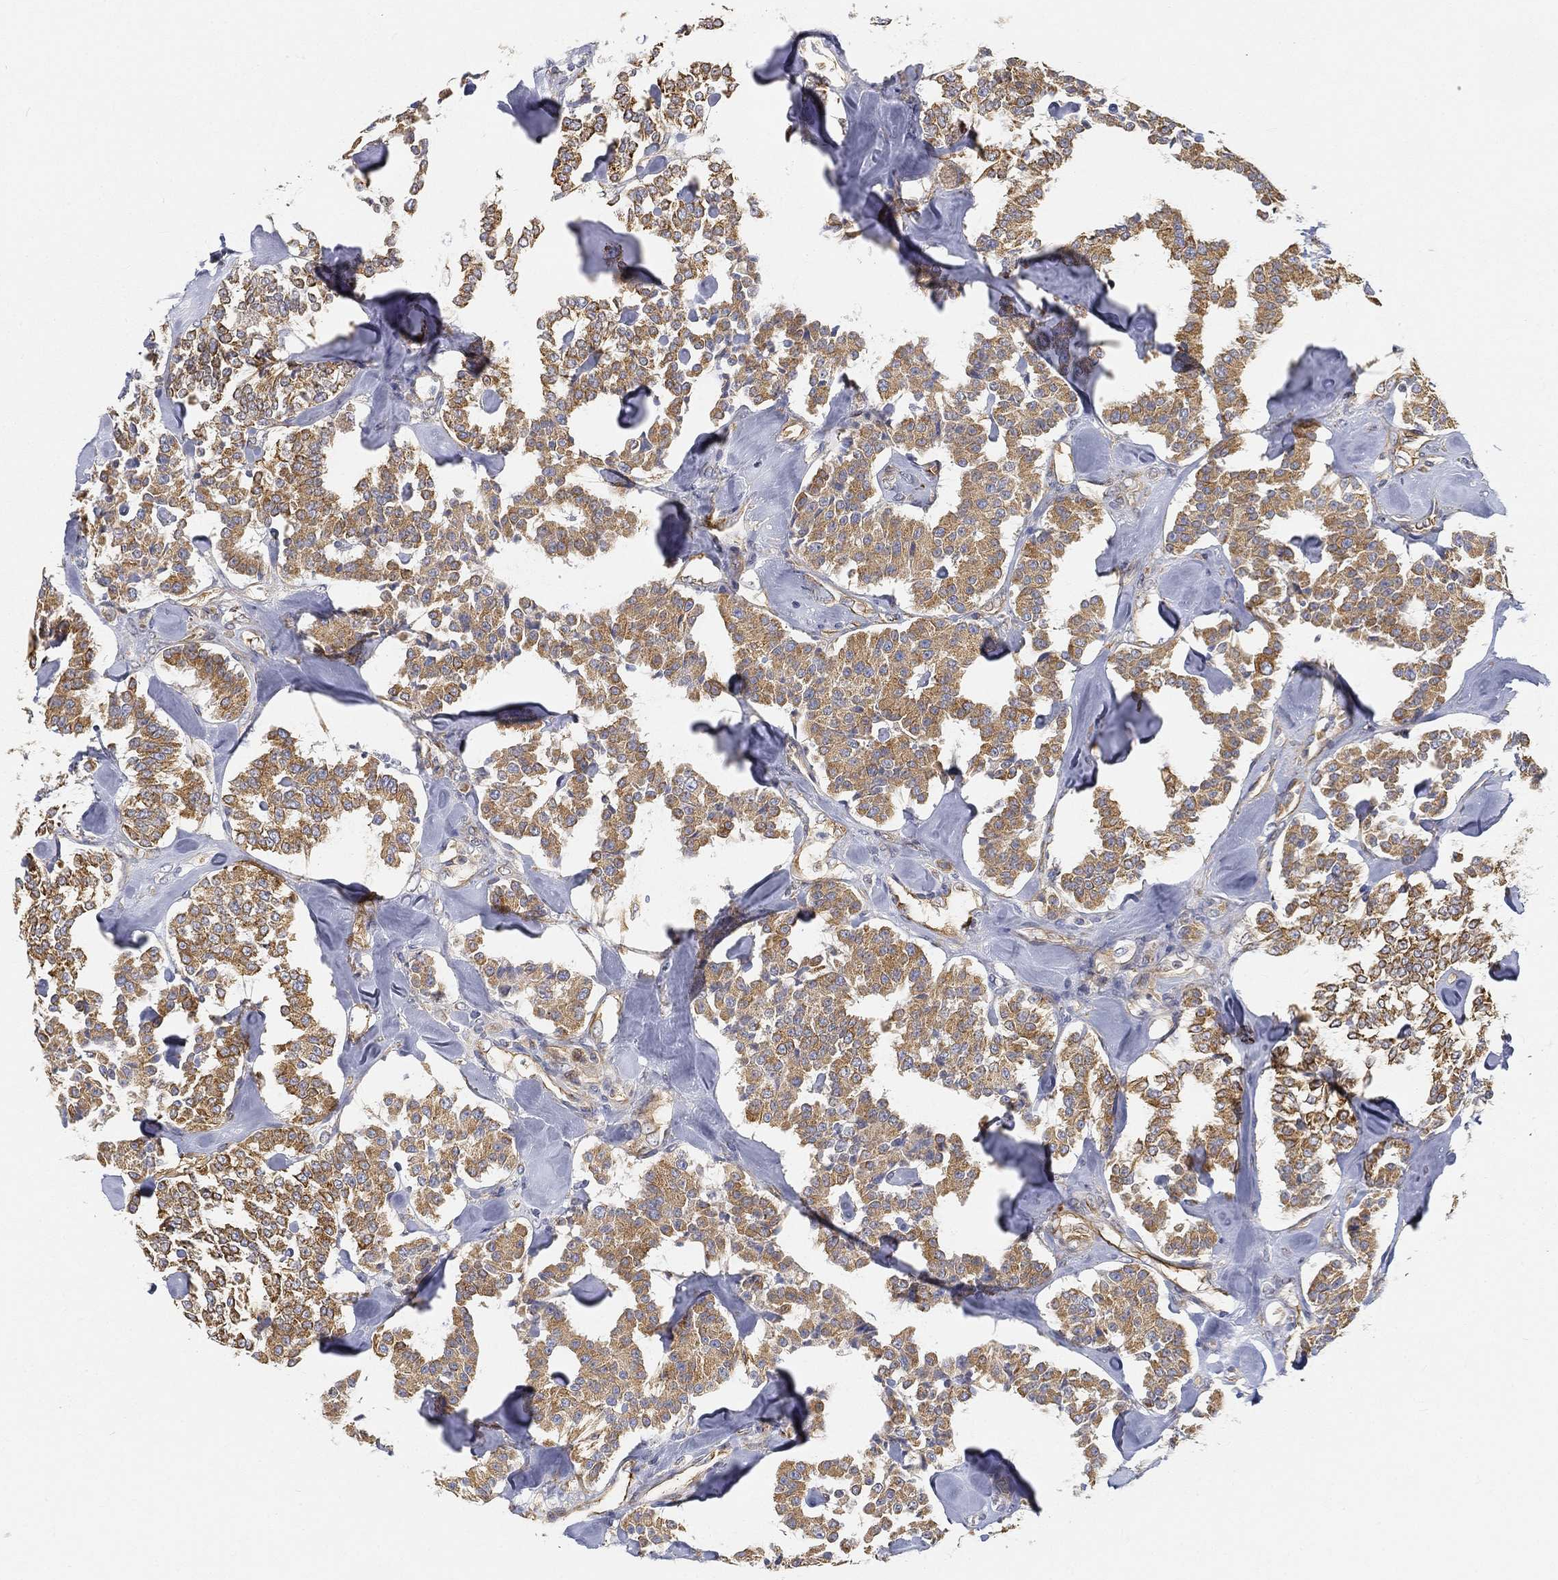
{"staining": {"intensity": "moderate", "quantity": ">75%", "location": "cytoplasmic/membranous"}, "tissue": "carcinoid", "cell_type": "Tumor cells", "image_type": "cancer", "snomed": [{"axis": "morphology", "description": "Carcinoid, malignant, NOS"}, {"axis": "topography", "description": "Pancreas"}], "caption": "About >75% of tumor cells in carcinoid (malignant) exhibit moderate cytoplasmic/membranous protein positivity as visualized by brown immunohistochemical staining.", "gene": "TMEM25", "patient": {"sex": "male", "age": 41}}